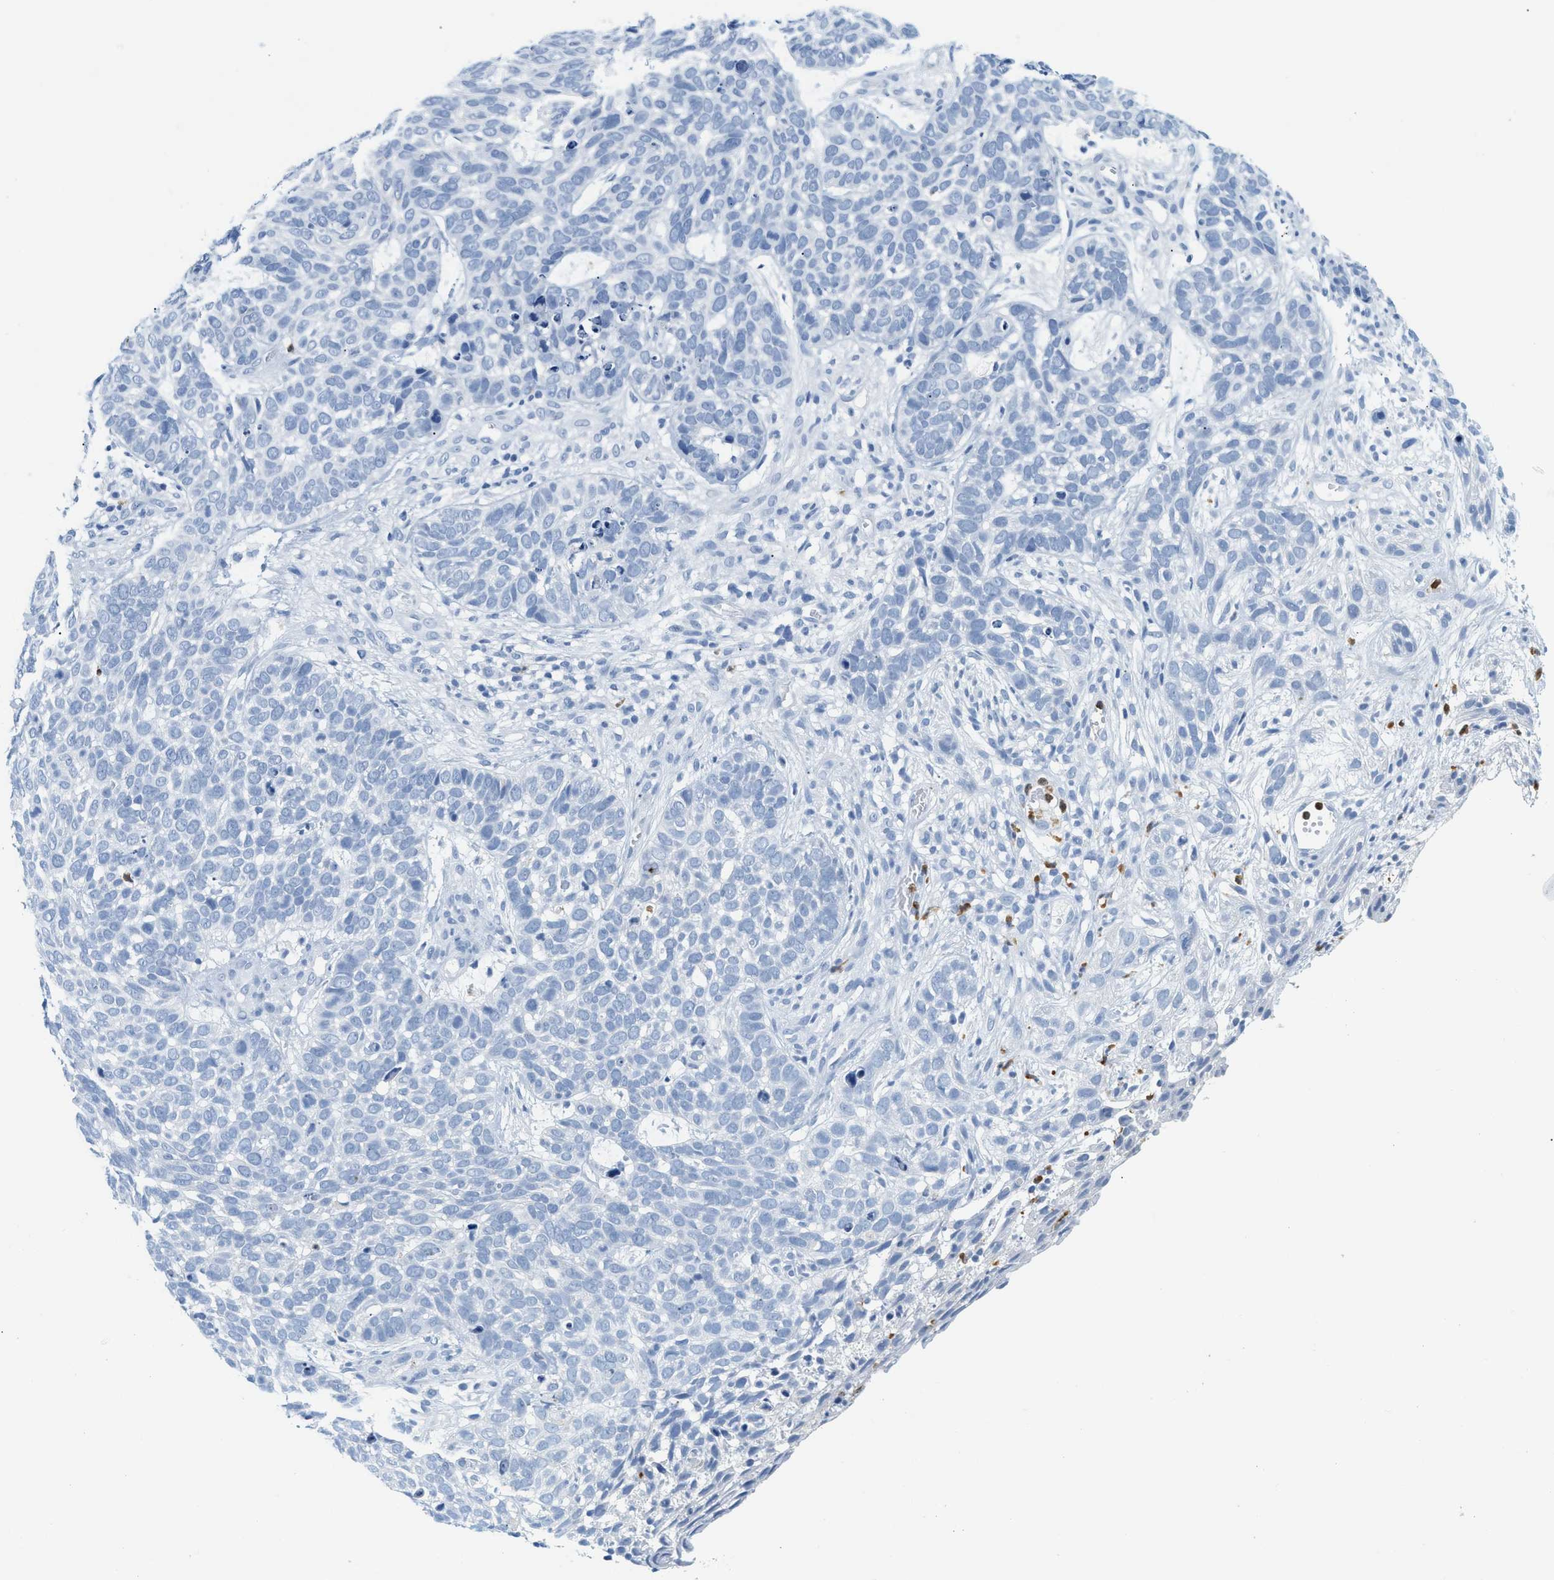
{"staining": {"intensity": "negative", "quantity": "none", "location": "none"}, "tissue": "skin cancer", "cell_type": "Tumor cells", "image_type": "cancer", "snomed": [{"axis": "morphology", "description": "Basal cell carcinoma"}, {"axis": "topography", "description": "Skin"}], "caption": "Image shows no significant protein staining in tumor cells of skin cancer (basal cell carcinoma).", "gene": "LCN2", "patient": {"sex": "male", "age": 87}}